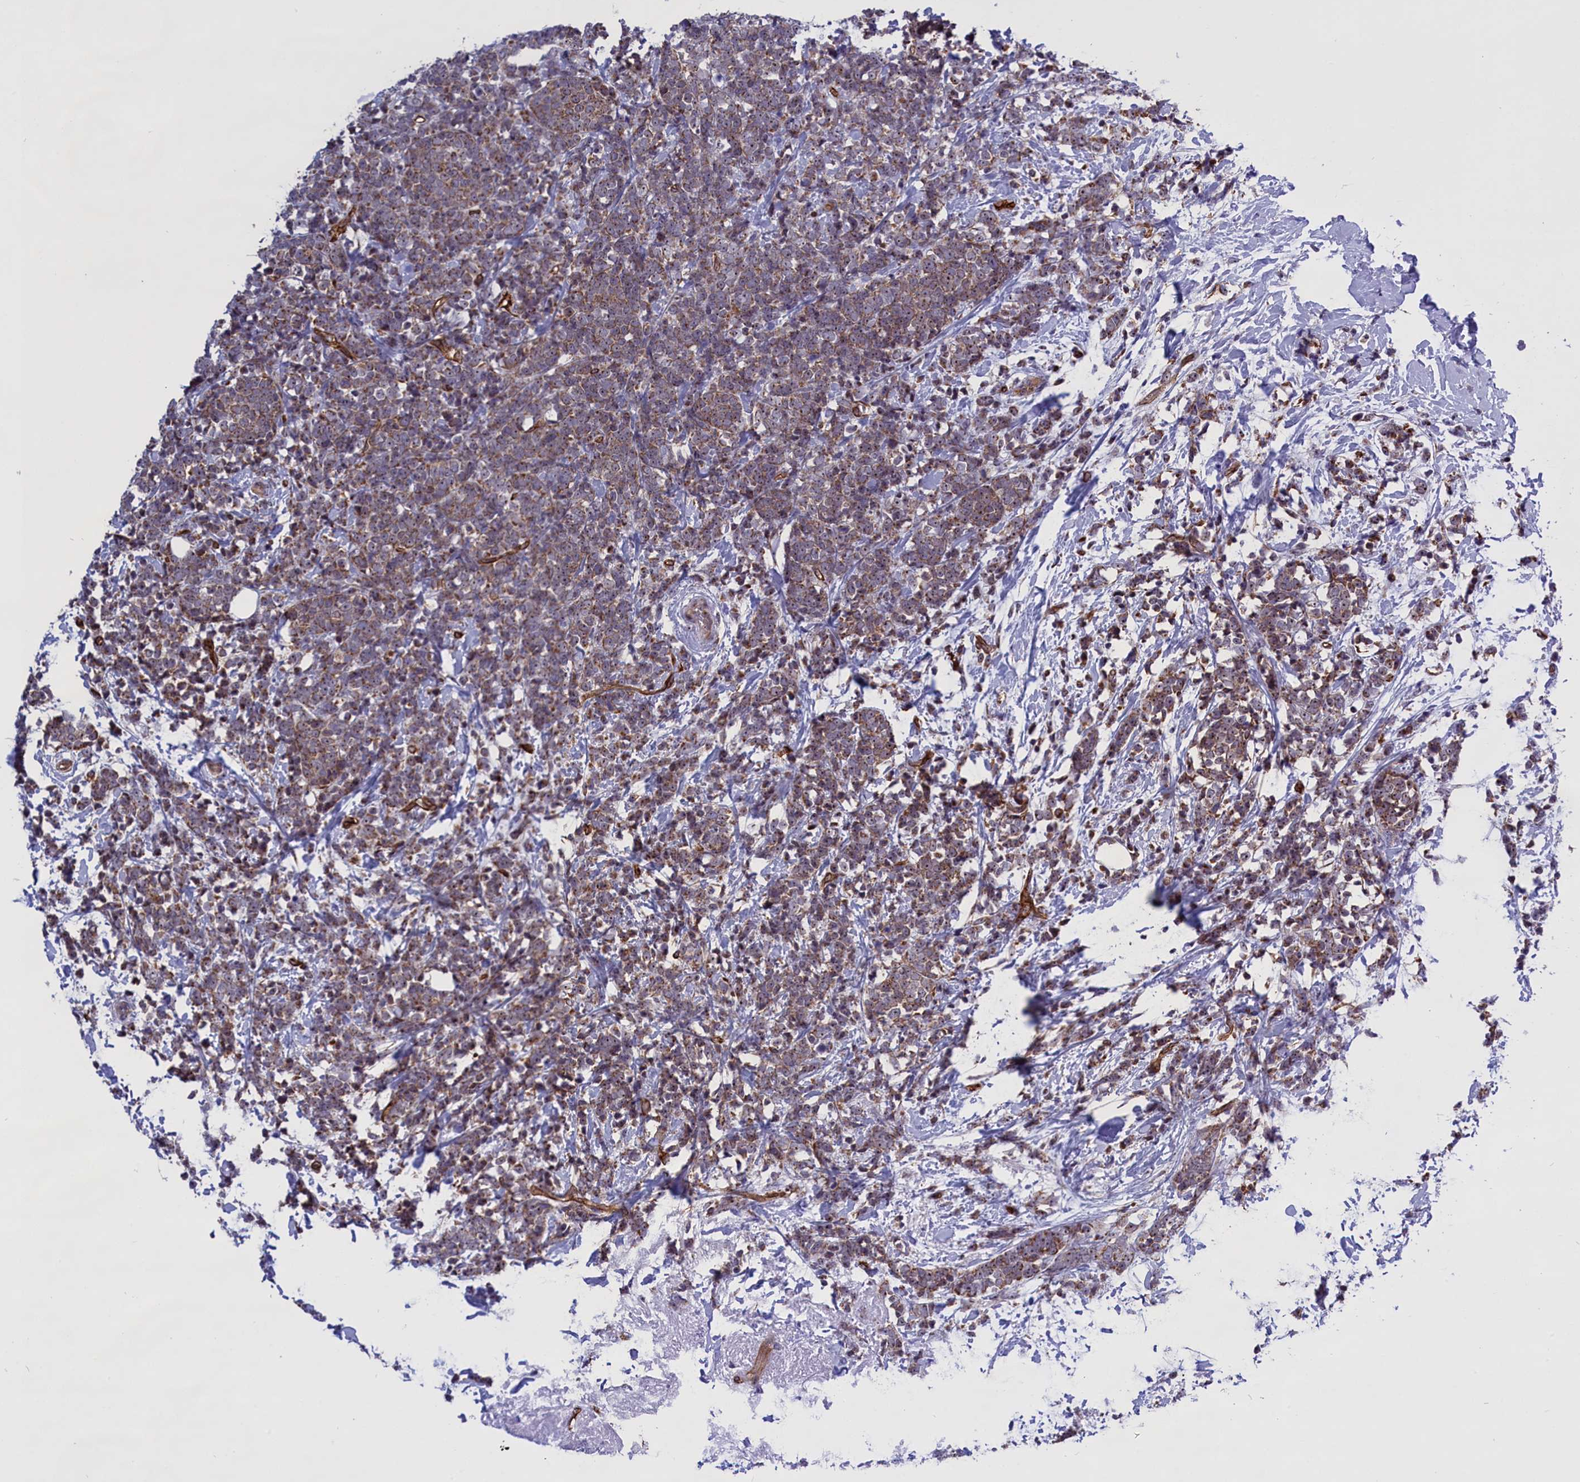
{"staining": {"intensity": "moderate", "quantity": ">75%", "location": "cytoplasmic/membranous"}, "tissue": "breast cancer", "cell_type": "Tumor cells", "image_type": "cancer", "snomed": [{"axis": "morphology", "description": "Lobular carcinoma"}, {"axis": "topography", "description": "Breast"}], "caption": "Immunohistochemical staining of human breast cancer demonstrates moderate cytoplasmic/membranous protein positivity in approximately >75% of tumor cells.", "gene": "MPND", "patient": {"sex": "female", "age": 58}}